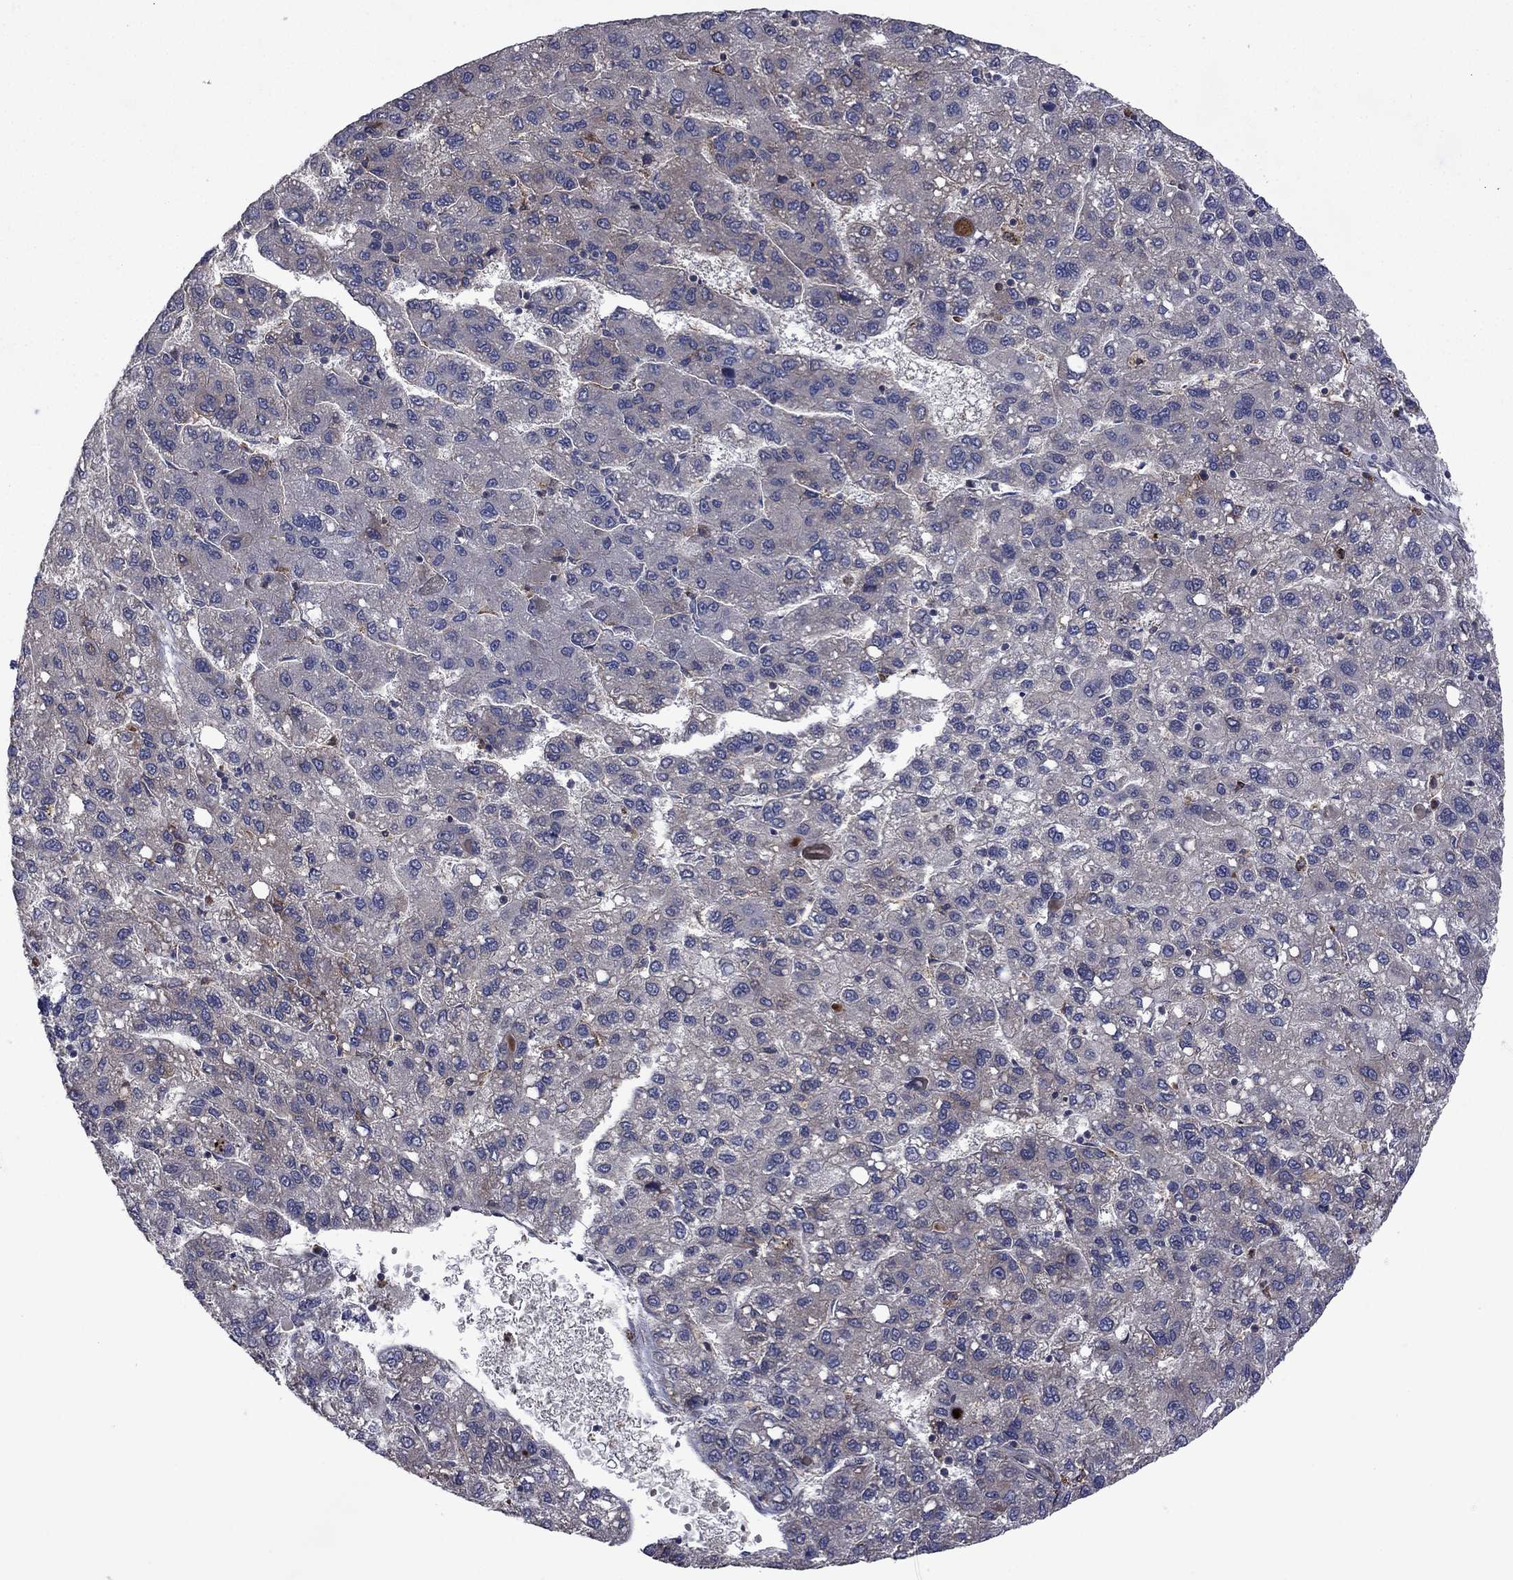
{"staining": {"intensity": "negative", "quantity": "none", "location": "none"}, "tissue": "liver cancer", "cell_type": "Tumor cells", "image_type": "cancer", "snomed": [{"axis": "morphology", "description": "Carcinoma, Hepatocellular, NOS"}, {"axis": "topography", "description": "Liver"}], "caption": "This is a histopathology image of immunohistochemistry (IHC) staining of liver hepatocellular carcinoma, which shows no positivity in tumor cells. (DAB immunohistochemistry (IHC) with hematoxylin counter stain).", "gene": "MEA1", "patient": {"sex": "female", "age": 82}}